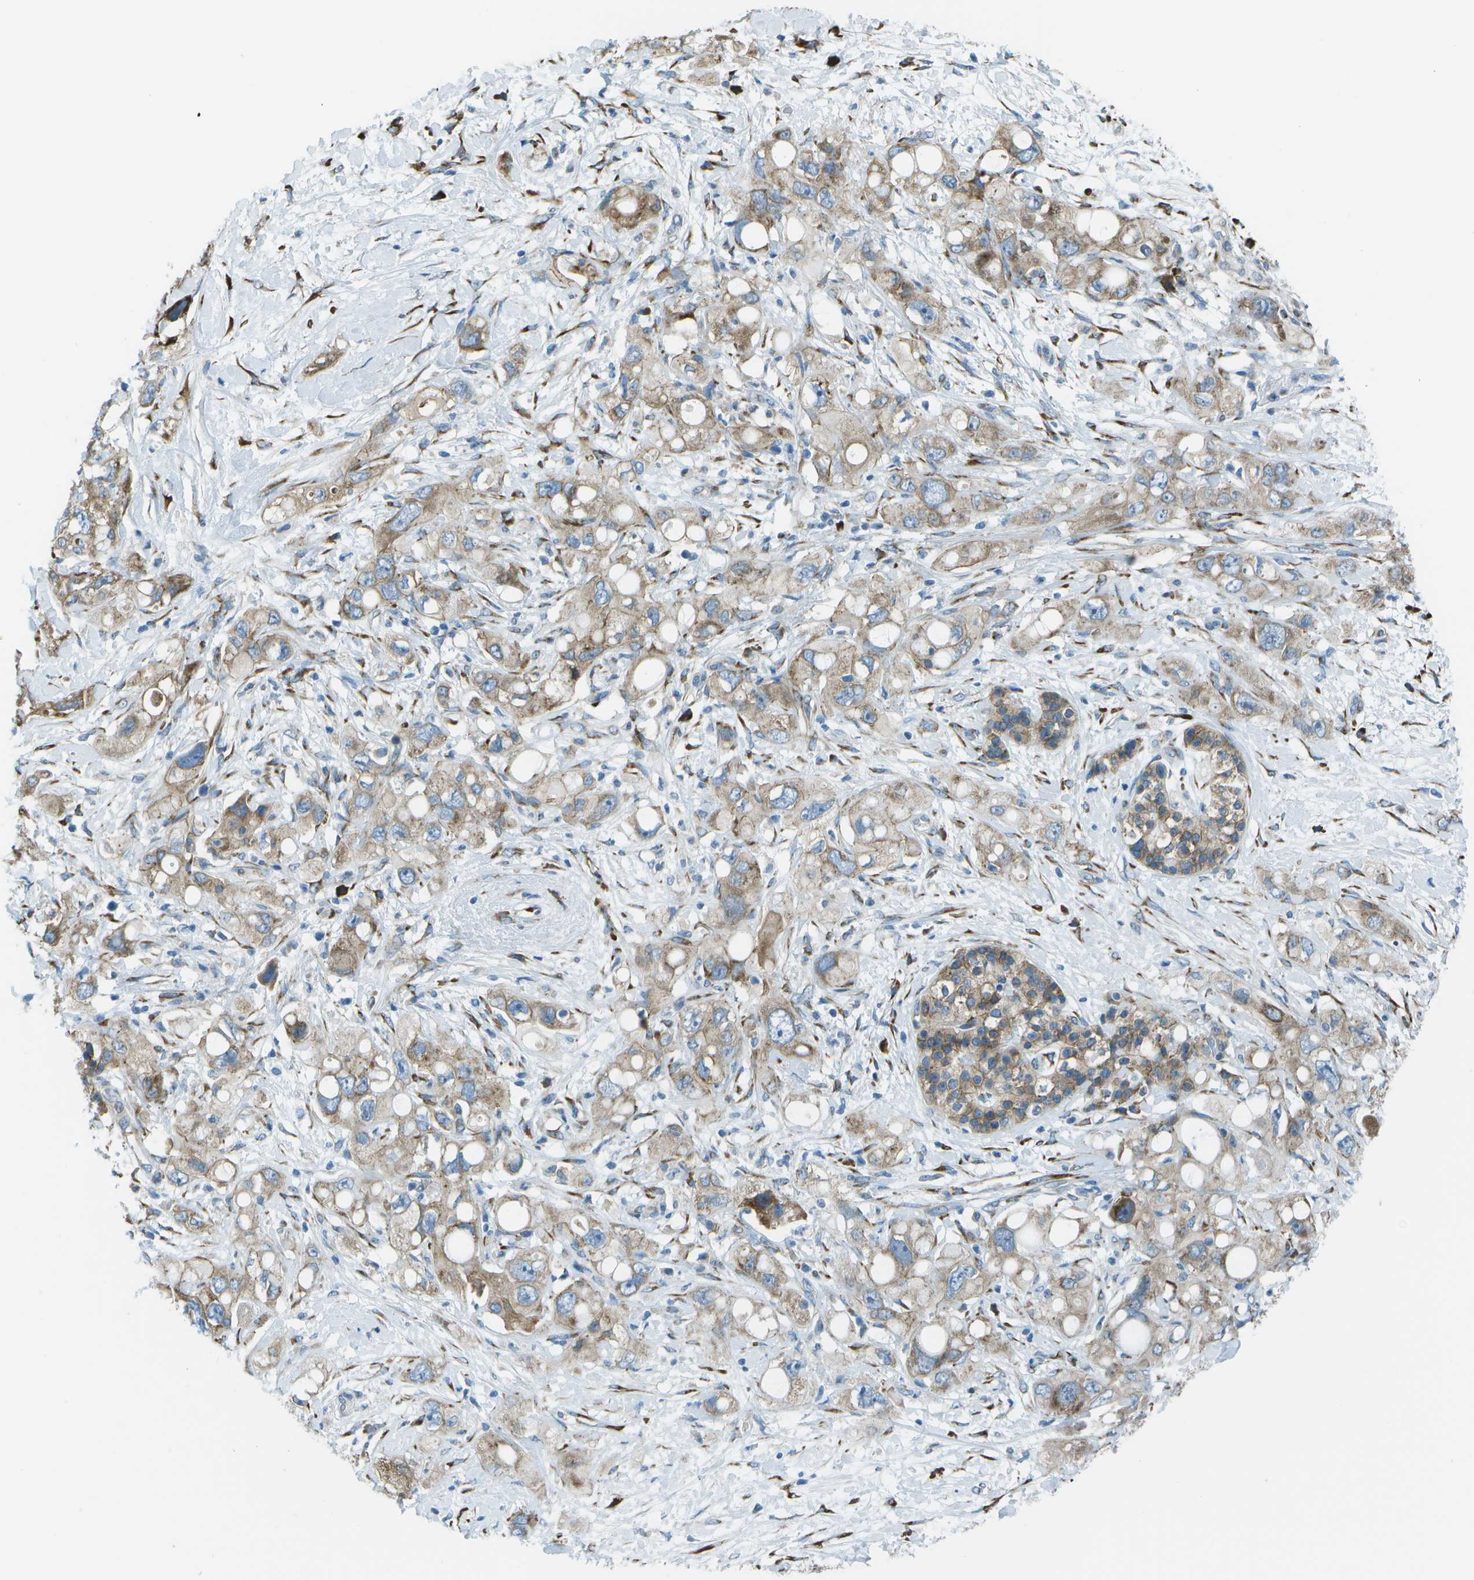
{"staining": {"intensity": "weak", "quantity": ">75%", "location": "cytoplasmic/membranous"}, "tissue": "pancreatic cancer", "cell_type": "Tumor cells", "image_type": "cancer", "snomed": [{"axis": "morphology", "description": "Adenocarcinoma, NOS"}, {"axis": "topography", "description": "Pancreas"}], "caption": "Brown immunohistochemical staining in pancreatic adenocarcinoma shows weak cytoplasmic/membranous positivity in approximately >75% of tumor cells. Ihc stains the protein in brown and the nuclei are stained blue.", "gene": "KCTD3", "patient": {"sex": "female", "age": 56}}